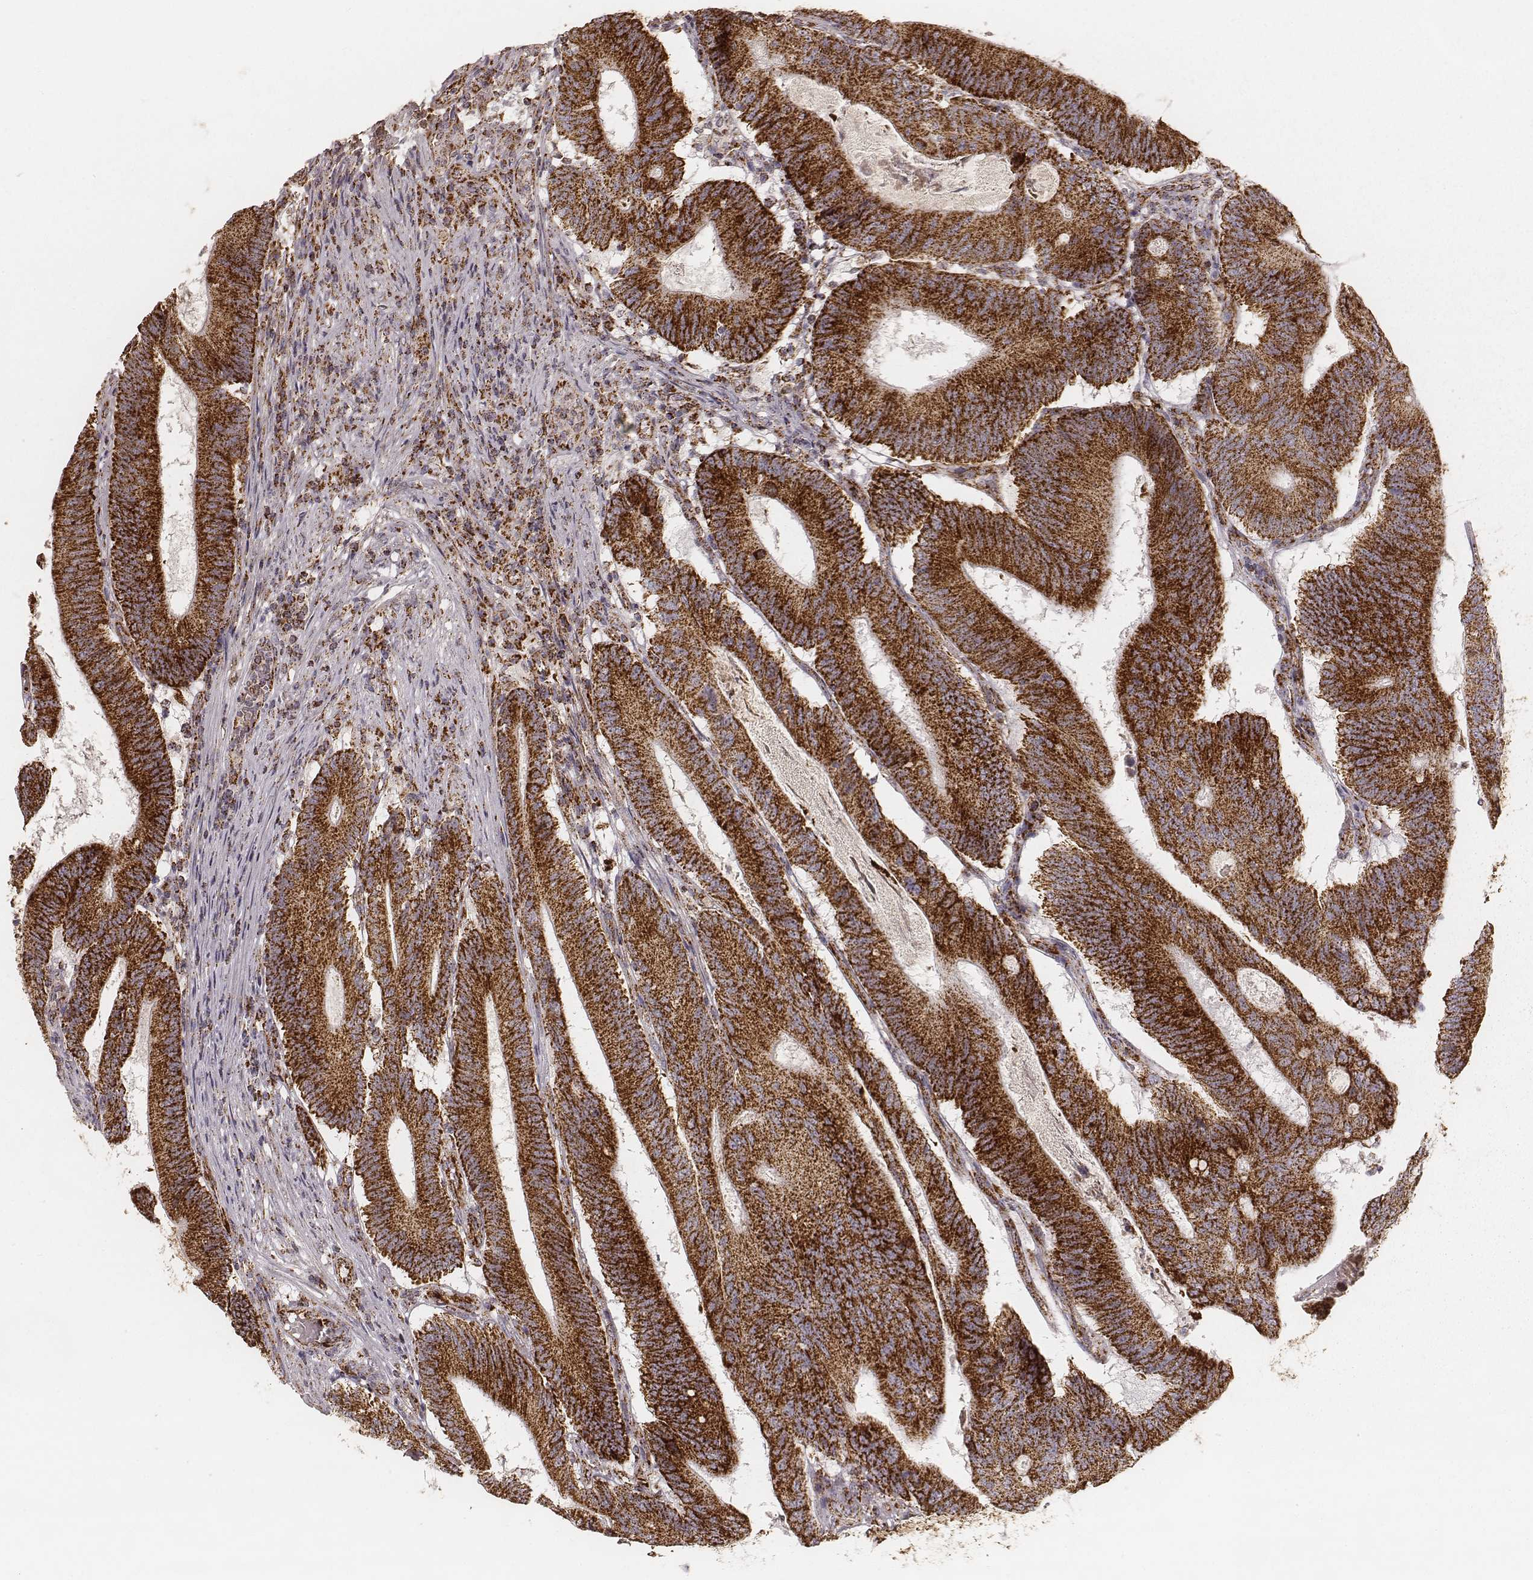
{"staining": {"intensity": "strong", "quantity": ">75%", "location": "cytoplasmic/membranous"}, "tissue": "colorectal cancer", "cell_type": "Tumor cells", "image_type": "cancer", "snomed": [{"axis": "morphology", "description": "Adenocarcinoma, NOS"}, {"axis": "topography", "description": "Colon"}], "caption": "Protein analysis of adenocarcinoma (colorectal) tissue displays strong cytoplasmic/membranous staining in about >75% of tumor cells.", "gene": "CS", "patient": {"sex": "female", "age": 70}}